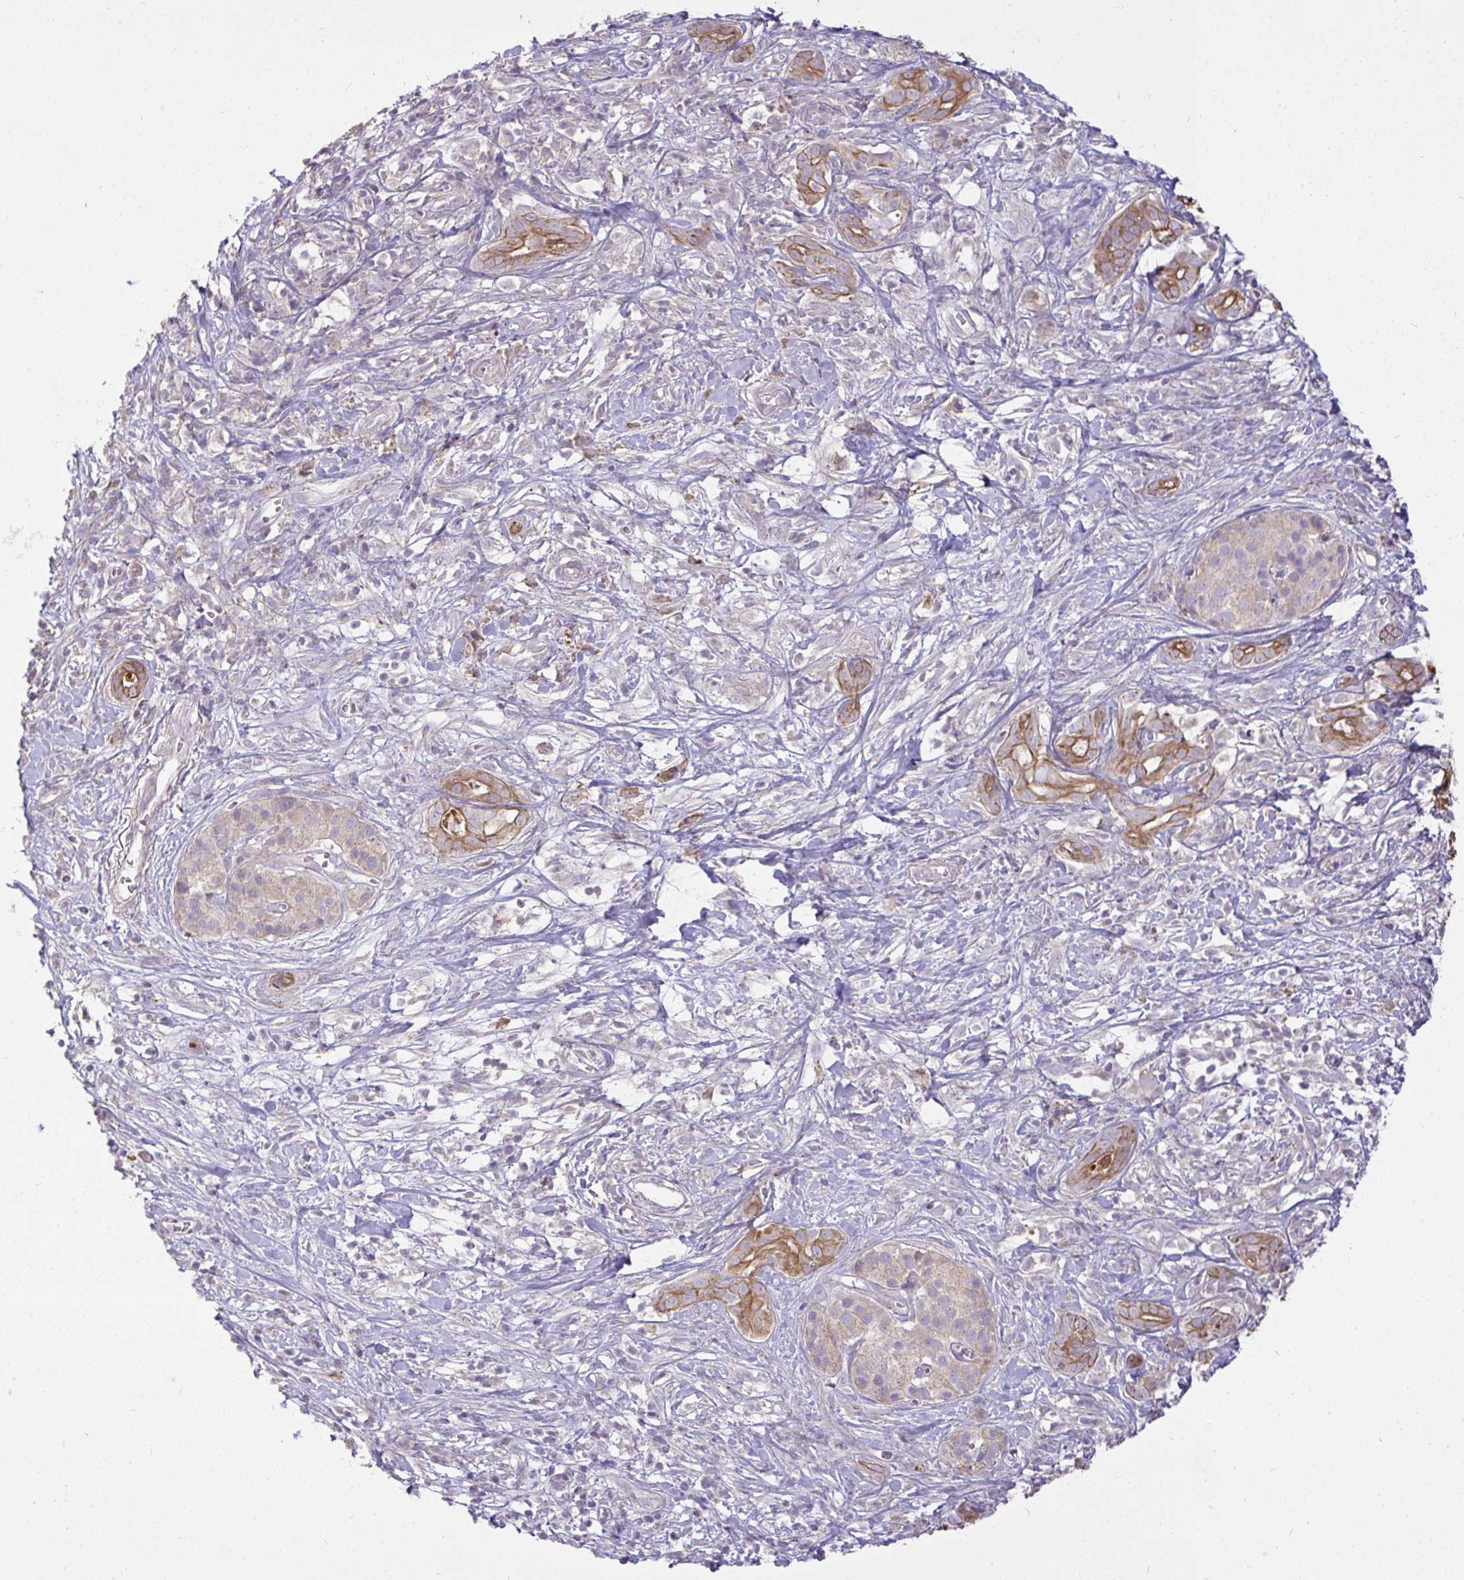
{"staining": {"intensity": "moderate", "quantity": ">75%", "location": "cytoplasmic/membranous"}, "tissue": "pancreatic cancer", "cell_type": "Tumor cells", "image_type": "cancer", "snomed": [{"axis": "morphology", "description": "Adenocarcinoma, NOS"}, {"axis": "topography", "description": "Pancreas"}], "caption": "This photomicrograph reveals immunohistochemistry staining of adenocarcinoma (pancreatic), with medium moderate cytoplasmic/membranous positivity in about >75% of tumor cells.", "gene": "STRIP1", "patient": {"sex": "male", "age": 61}}